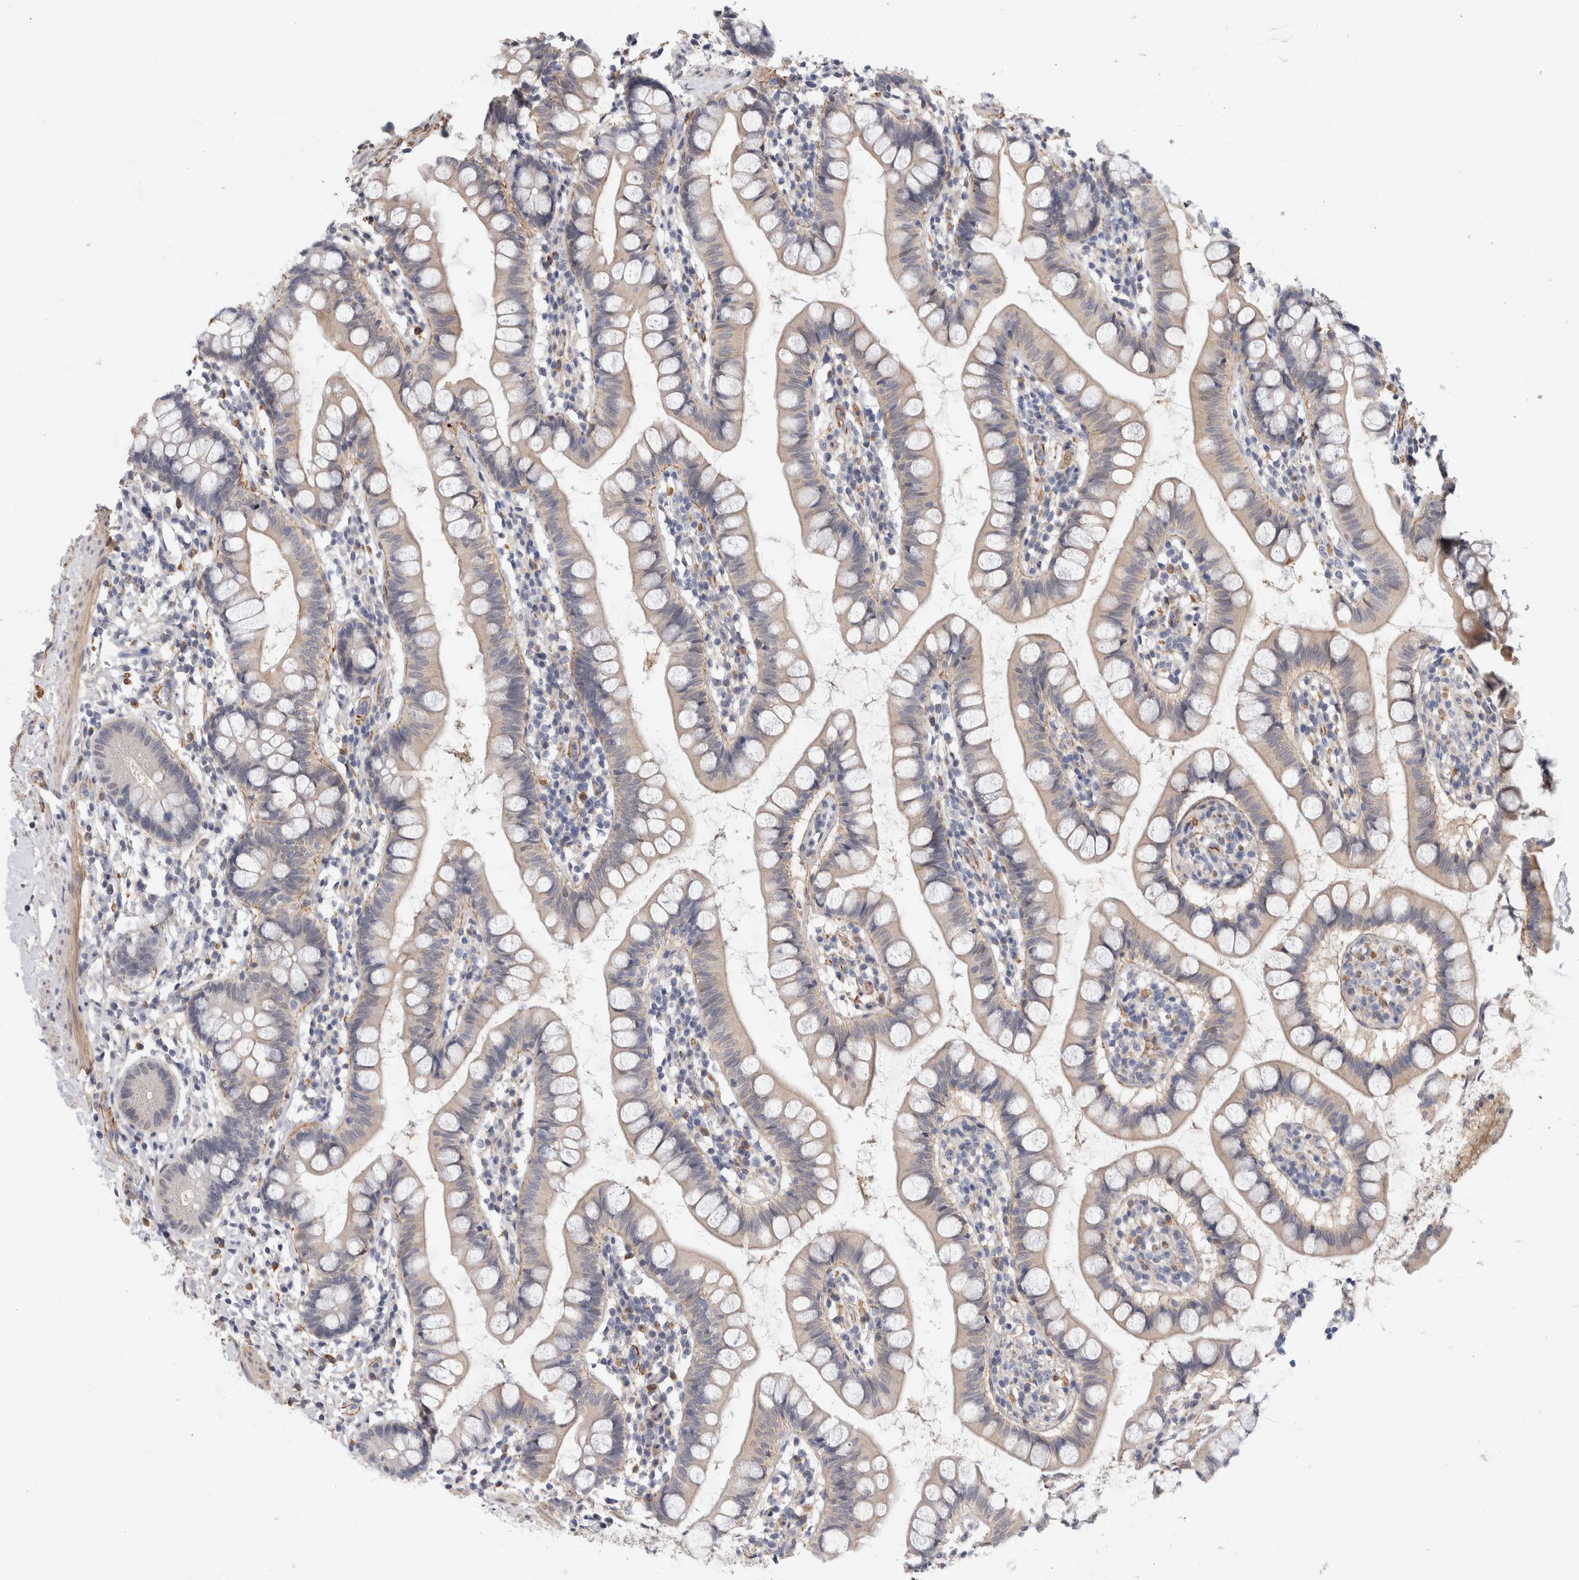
{"staining": {"intensity": "negative", "quantity": "none", "location": "none"}, "tissue": "small intestine", "cell_type": "Glandular cells", "image_type": "normal", "snomed": [{"axis": "morphology", "description": "Normal tissue, NOS"}, {"axis": "topography", "description": "Small intestine"}], "caption": "Glandular cells show no significant protein staining in unremarkable small intestine.", "gene": "PGM1", "patient": {"sex": "female", "age": 84}}